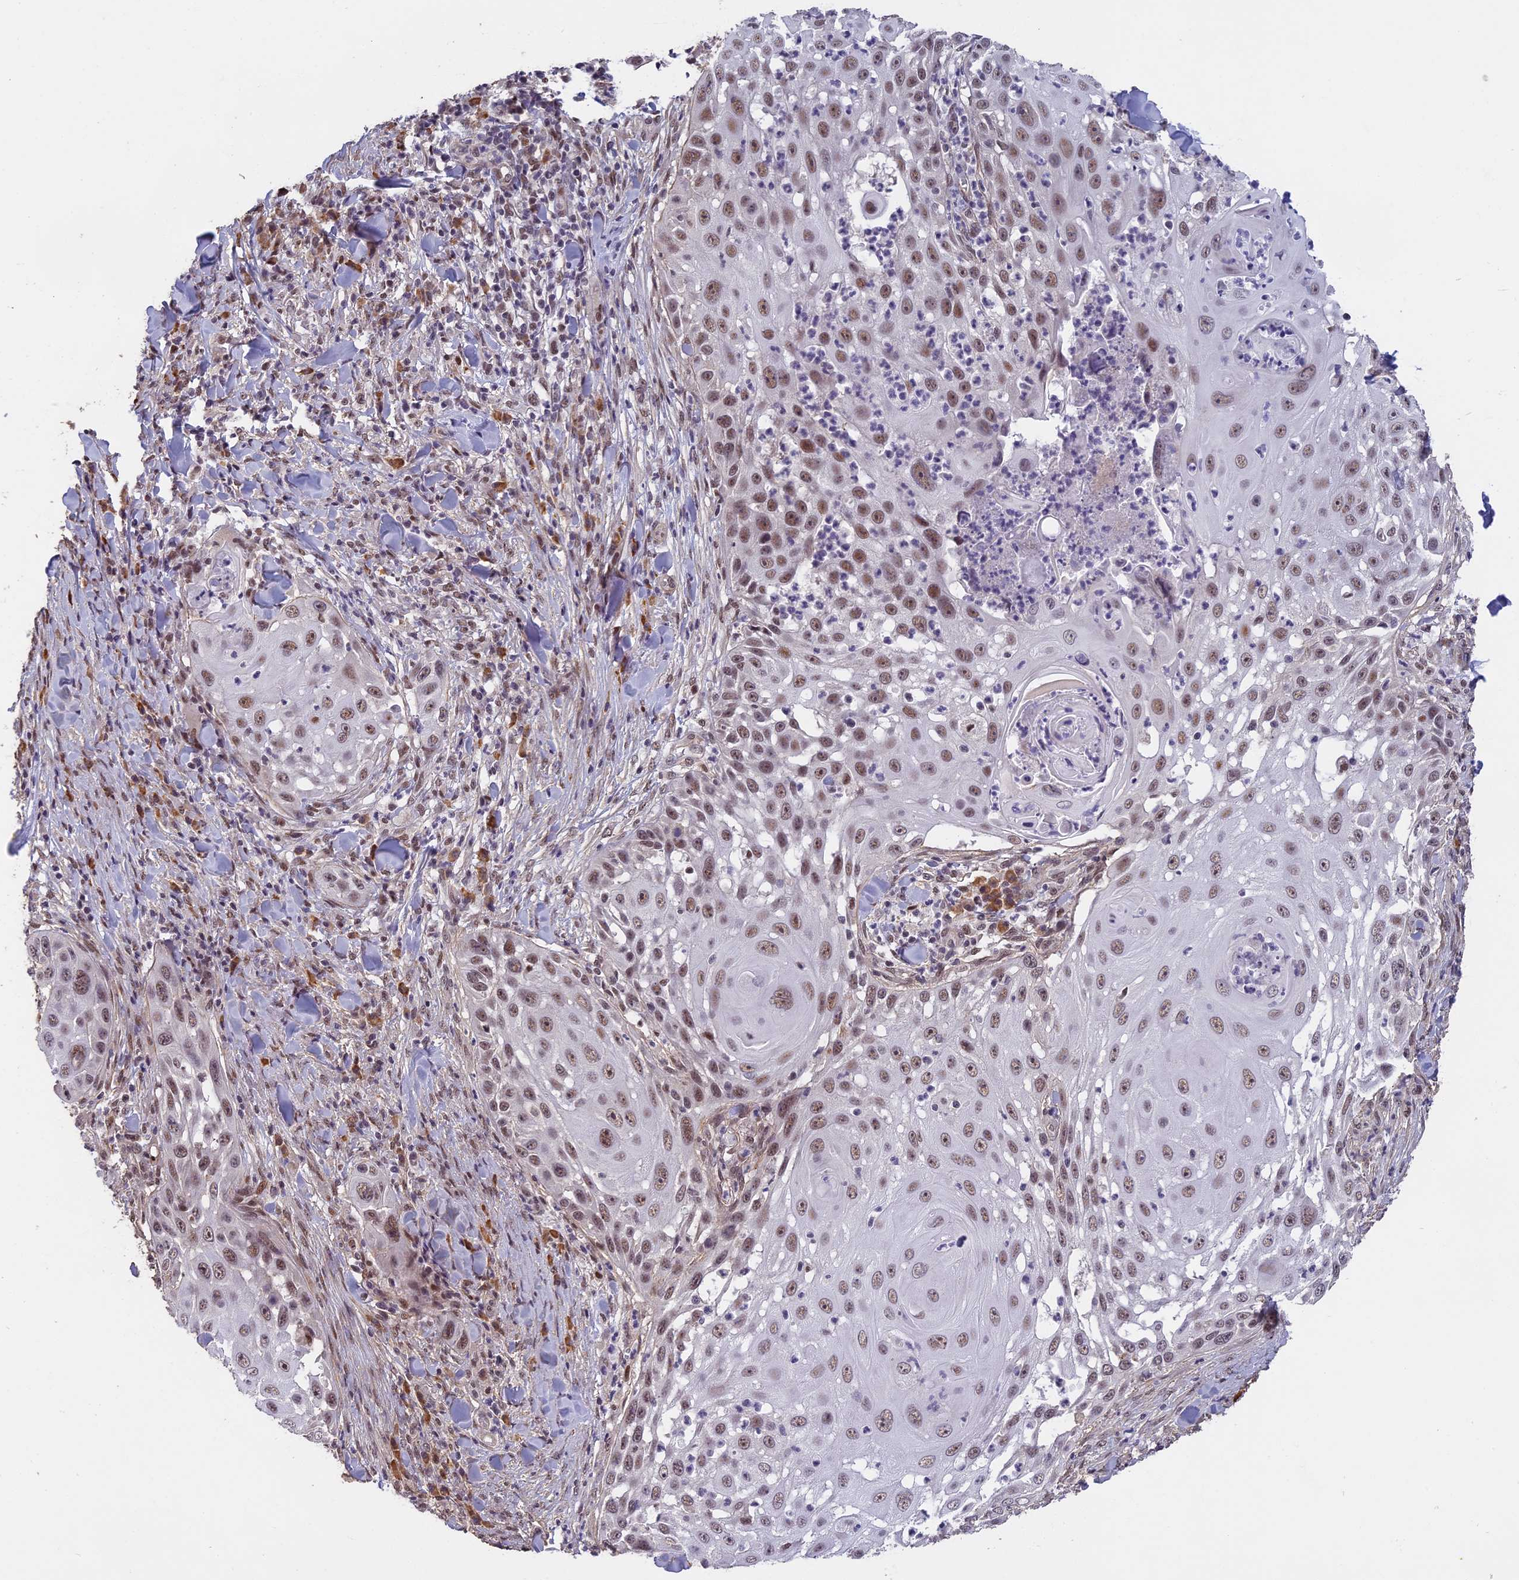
{"staining": {"intensity": "moderate", "quantity": ">75%", "location": "nuclear"}, "tissue": "skin cancer", "cell_type": "Tumor cells", "image_type": "cancer", "snomed": [{"axis": "morphology", "description": "Squamous cell carcinoma, NOS"}, {"axis": "topography", "description": "Skin"}], "caption": "Human squamous cell carcinoma (skin) stained with a protein marker demonstrates moderate staining in tumor cells.", "gene": "MORF4L1", "patient": {"sex": "female", "age": 44}}